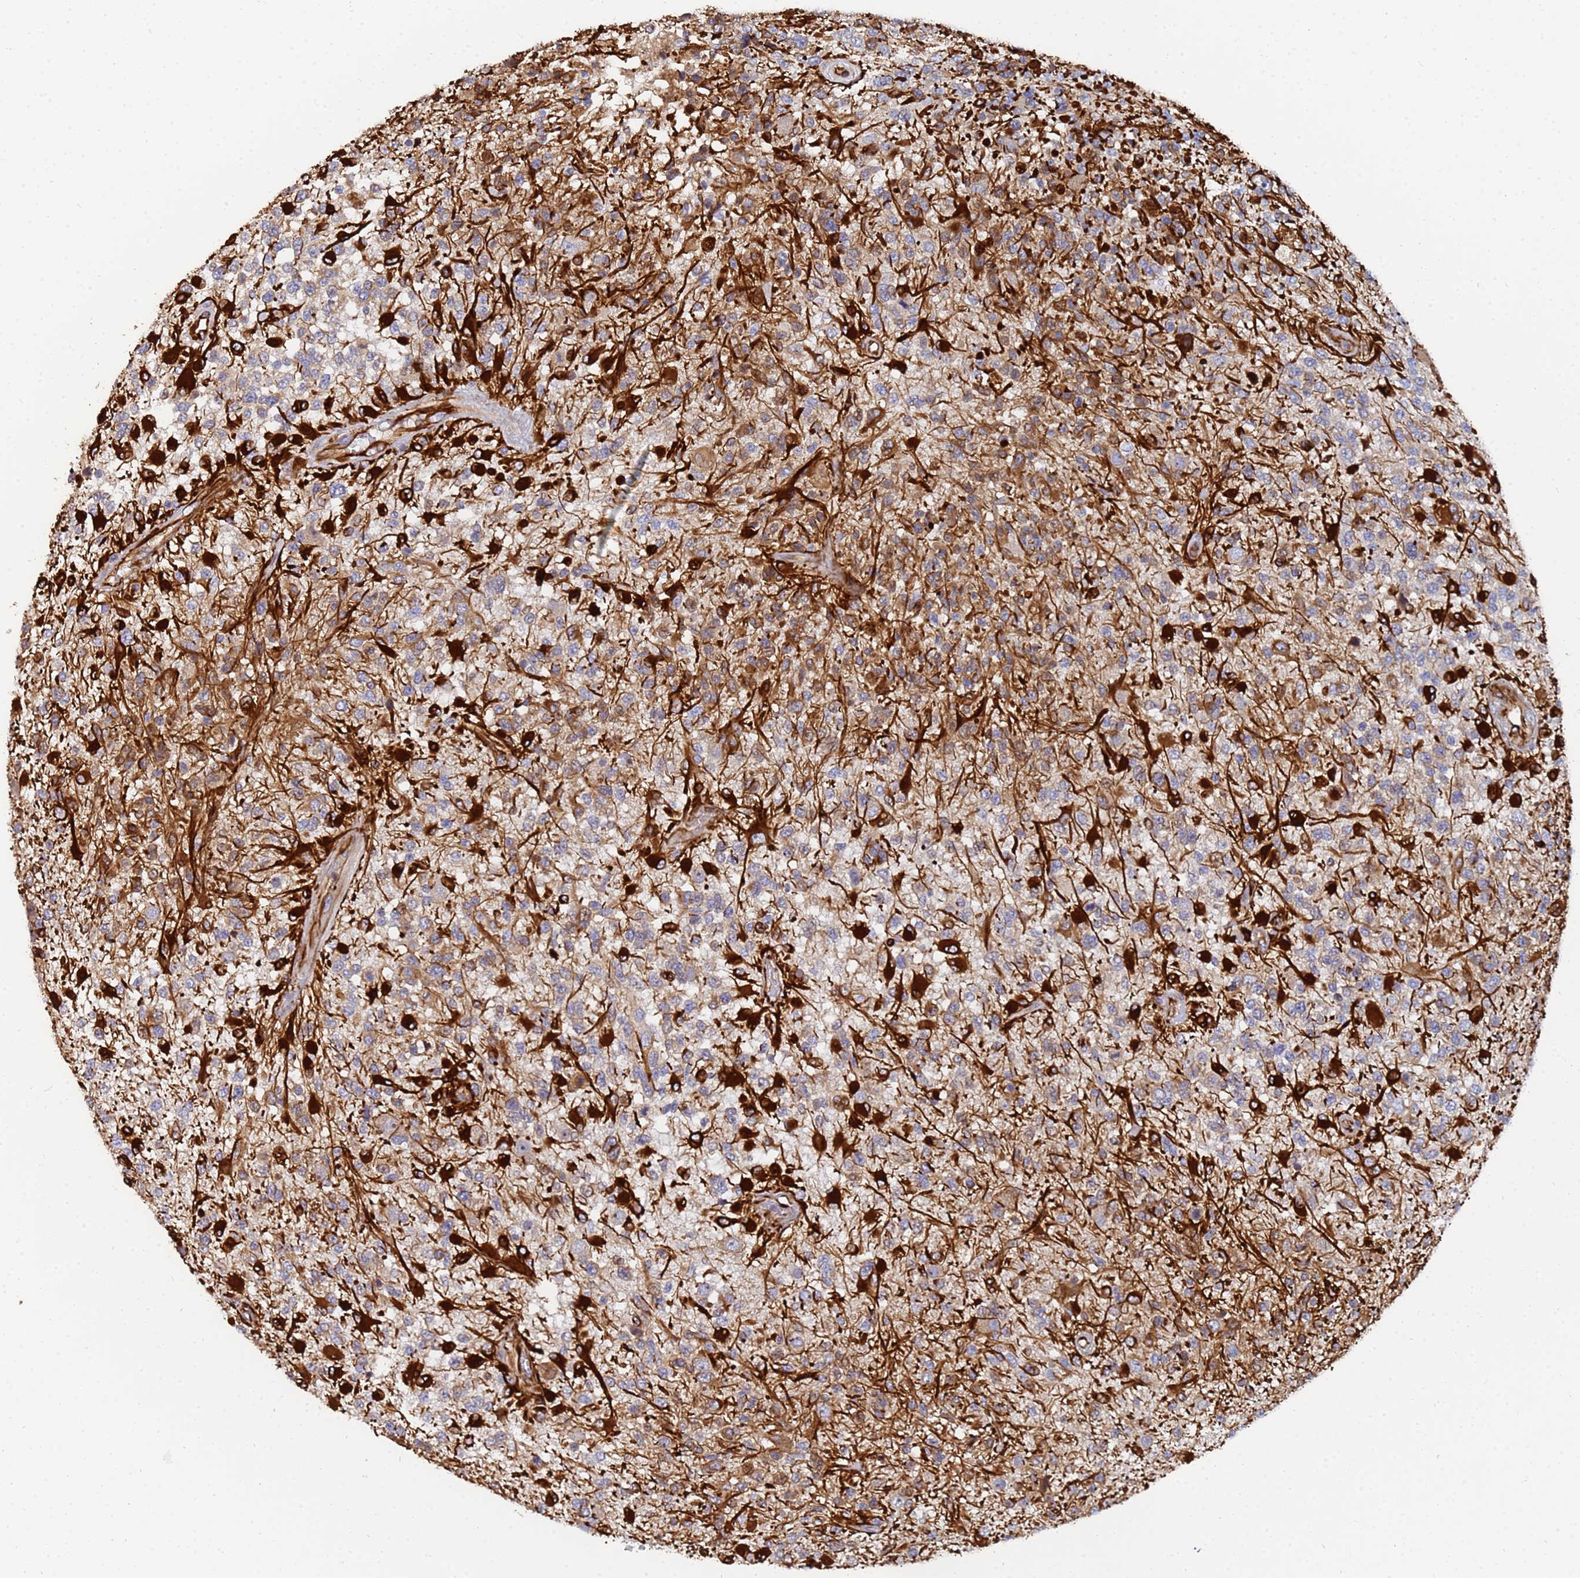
{"staining": {"intensity": "strong", "quantity": "<25%", "location": "cytoplasmic/membranous"}, "tissue": "glioma", "cell_type": "Tumor cells", "image_type": "cancer", "snomed": [{"axis": "morphology", "description": "Glioma, malignant, High grade"}, {"axis": "morphology", "description": "Glioblastoma, NOS"}, {"axis": "topography", "description": "Brain"}], "caption": "Glioblastoma stained with immunohistochemistry (IHC) displays strong cytoplasmic/membranous expression in approximately <25% of tumor cells.", "gene": "SYT13", "patient": {"sex": "male", "age": 60}}